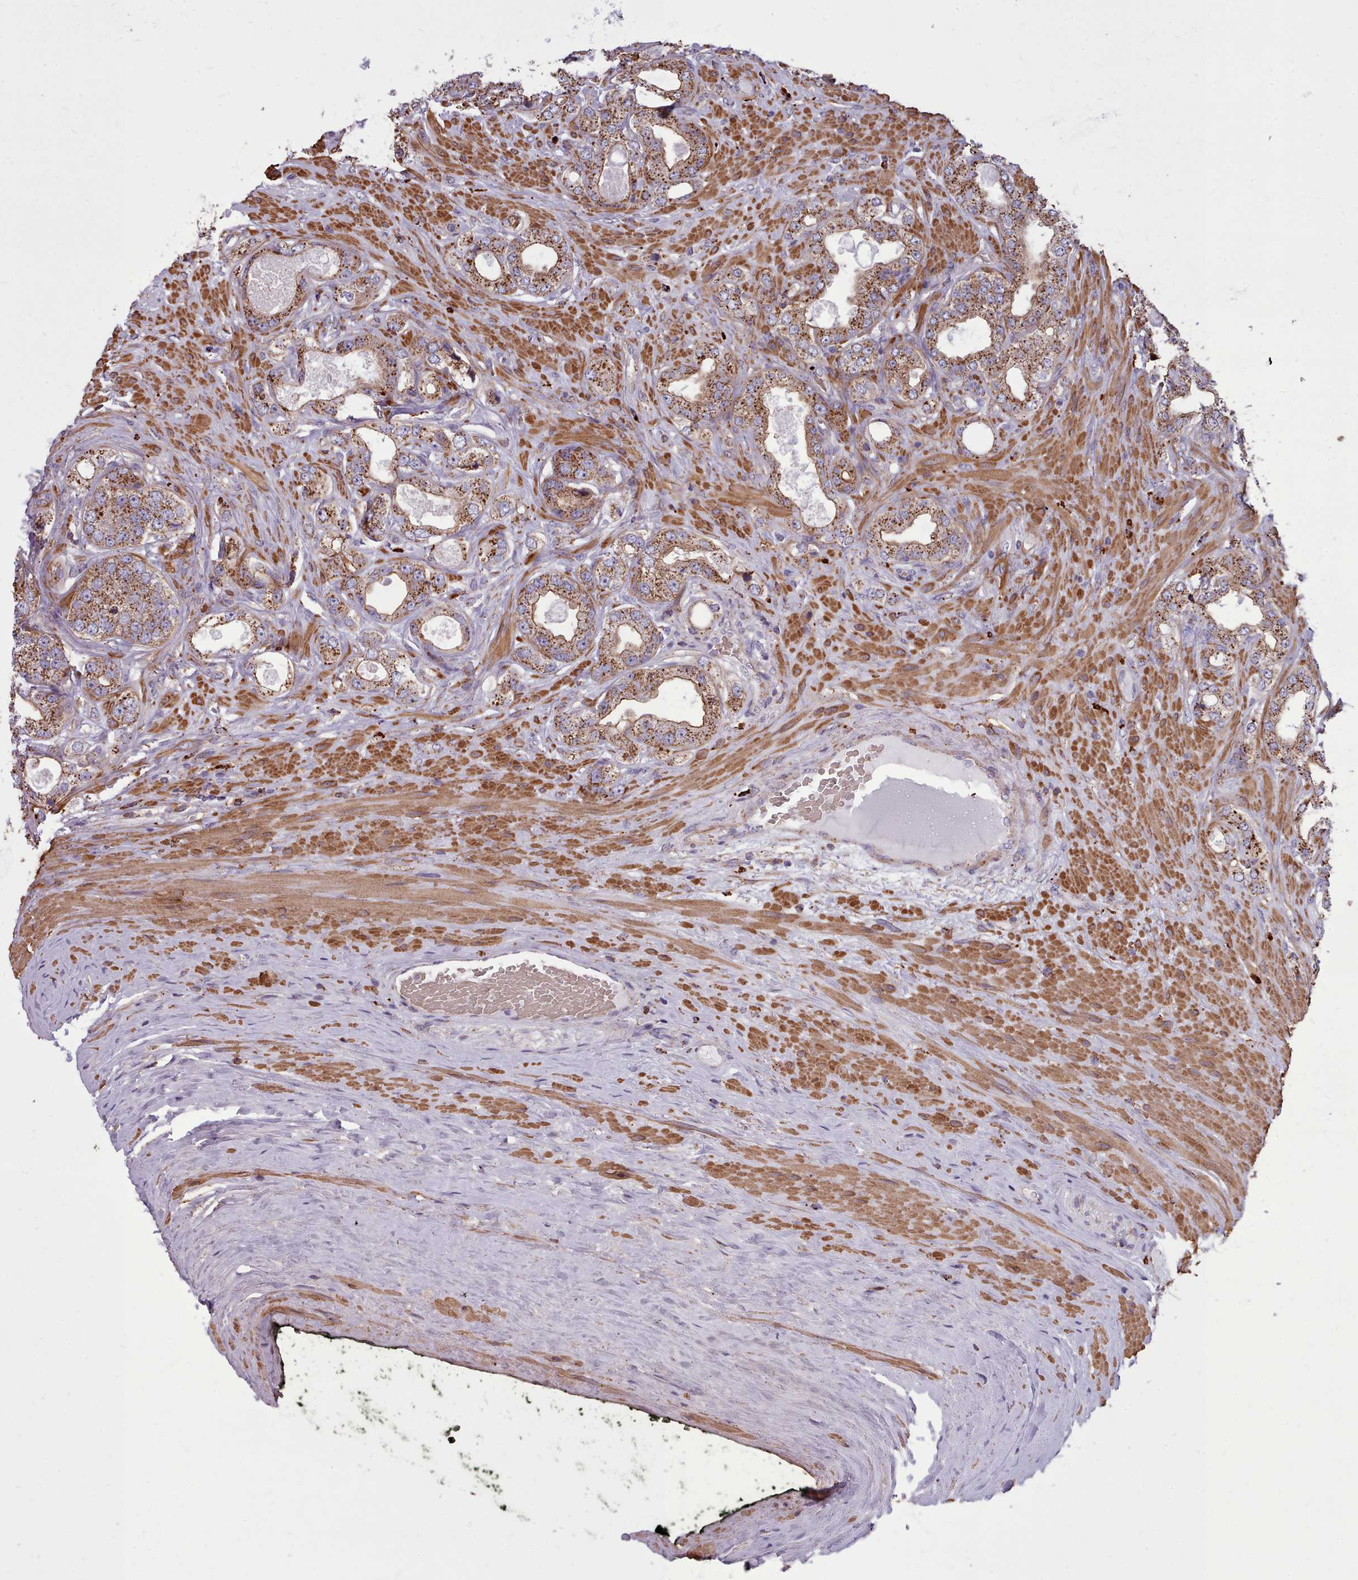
{"staining": {"intensity": "moderate", "quantity": ">75%", "location": "cytoplasmic/membranous"}, "tissue": "prostate cancer", "cell_type": "Tumor cells", "image_type": "cancer", "snomed": [{"axis": "morphology", "description": "Adenocarcinoma, Low grade"}, {"axis": "topography", "description": "Prostate"}], "caption": "Protein analysis of prostate adenocarcinoma (low-grade) tissue demonstrates moderate cytoplasmic/membranous expression in approximately >75% of tumor cells.", "gene": "PACSIN3", "patient": {"sex": "male", "age": 63}}